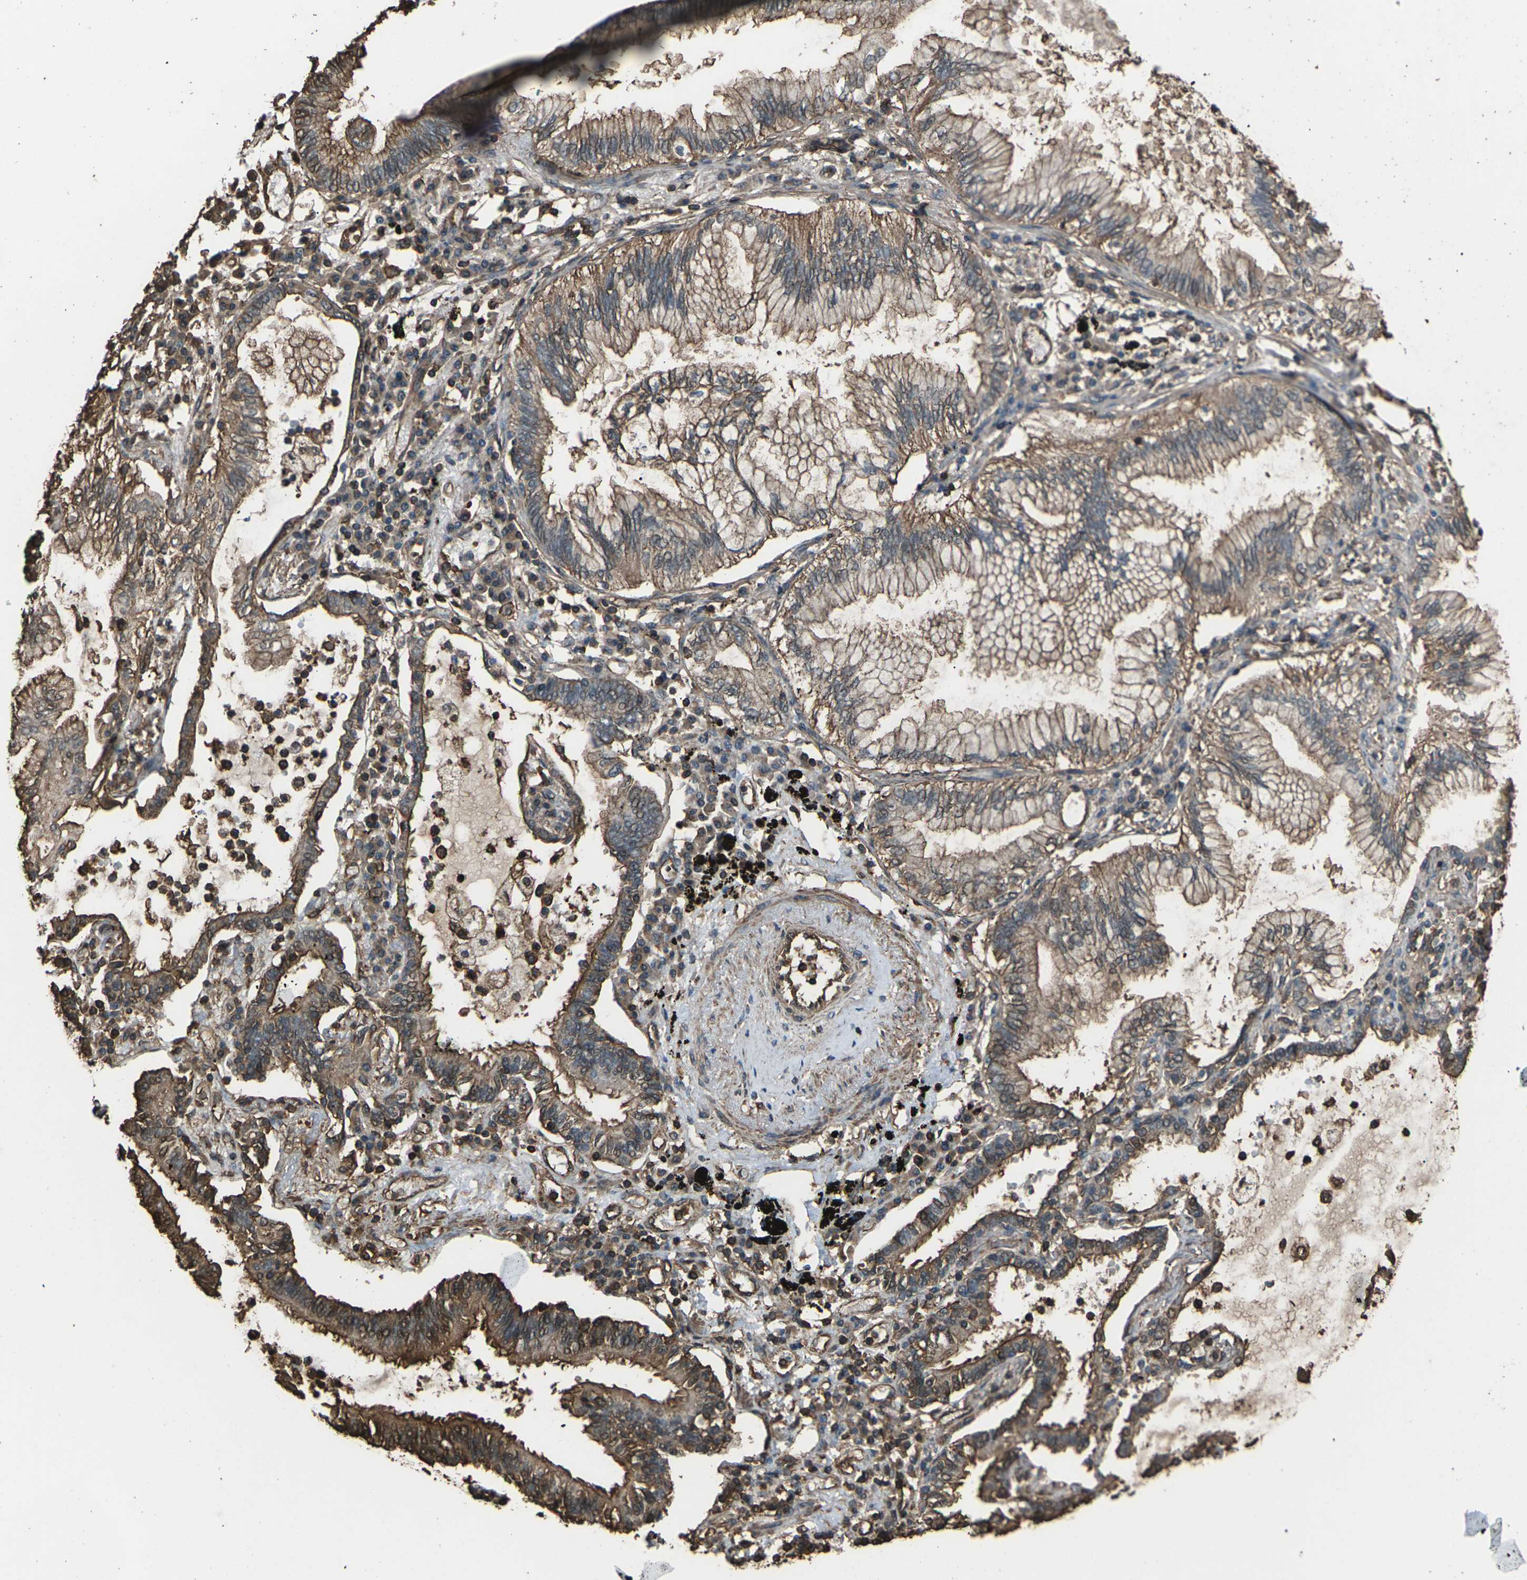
{"staining": {"intensity": "moderate", "quantity": ">75%", "location": "cytoplasmic/membranous"}, "tissue": "lung cancer", "cell_type": "Tumor cells", "image_type": "cancer", "snomed": [{"axis": "morphology", "description": "Normal tissue, NOS"}, {"axis": "morphology", "description": "Adenocarcinoma, NOS"}, {"axis": "topography", "description": "Bronchus"}, {"axis": "topography", "description": "Lung"}], "caption": "Lung cancer (adenocarcinoma) stained for a protein displays moderate cytoplasmic/membranous positivity in tumor cells. Nuclei are stained in blue.", "gene": "DHPS", "patient": {"sex": "female", "age": 70}}